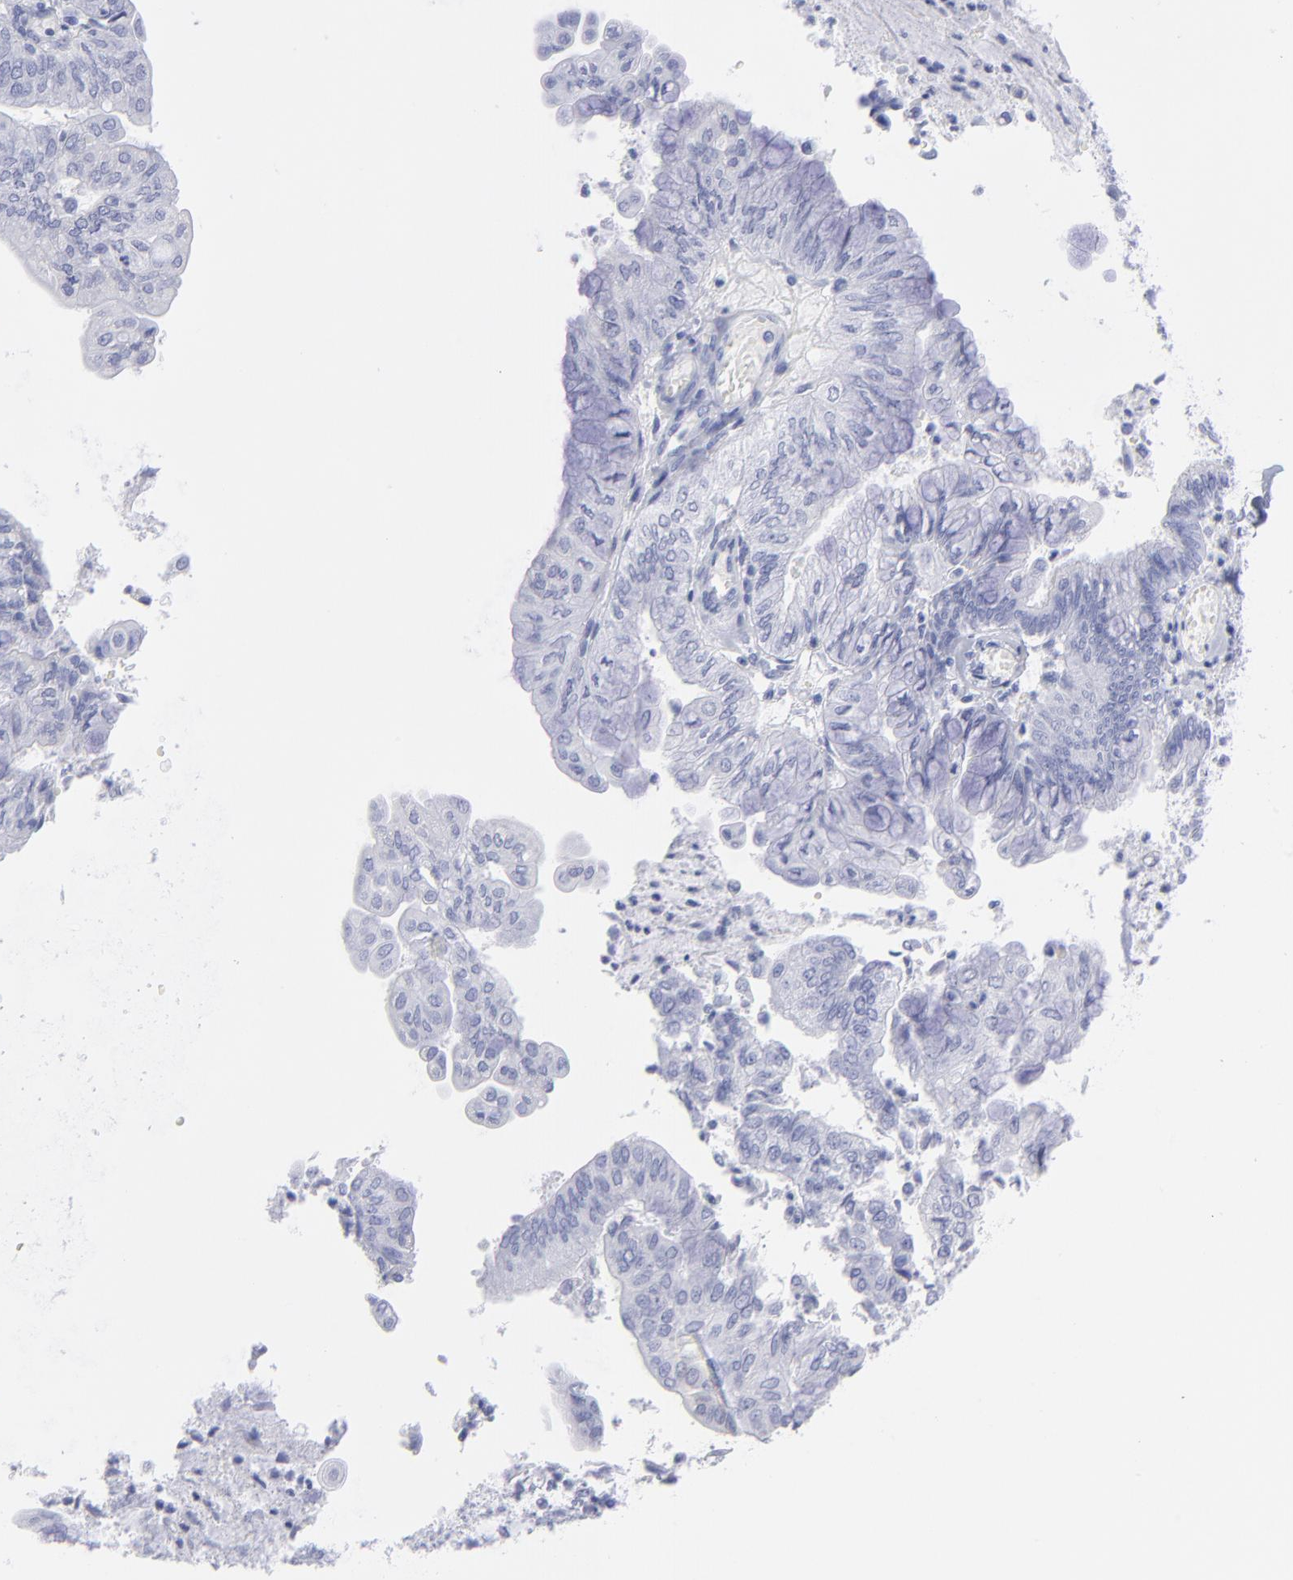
{"staining": {"intensity": "negative", "quantity": "none", "location": "none"}, "tissue": "endometrial cancer", "cell_type": "Tumor cells", "image_type": "cancer", "snomed": [{"axis": "morphology", "description": "Adenocarcinoma, NOS"}, {"axis": "topography", "description": "Endometrium"}], "caption": "IHC photomicrograph of endometrial adenocarcinoma stained for a protein (brown), which exhibits no expression in tumor cells. (DAB IHC with hematoxylin counter stain).", "gene": "F13B", "patient": {"sex": "female", "age": 59}}